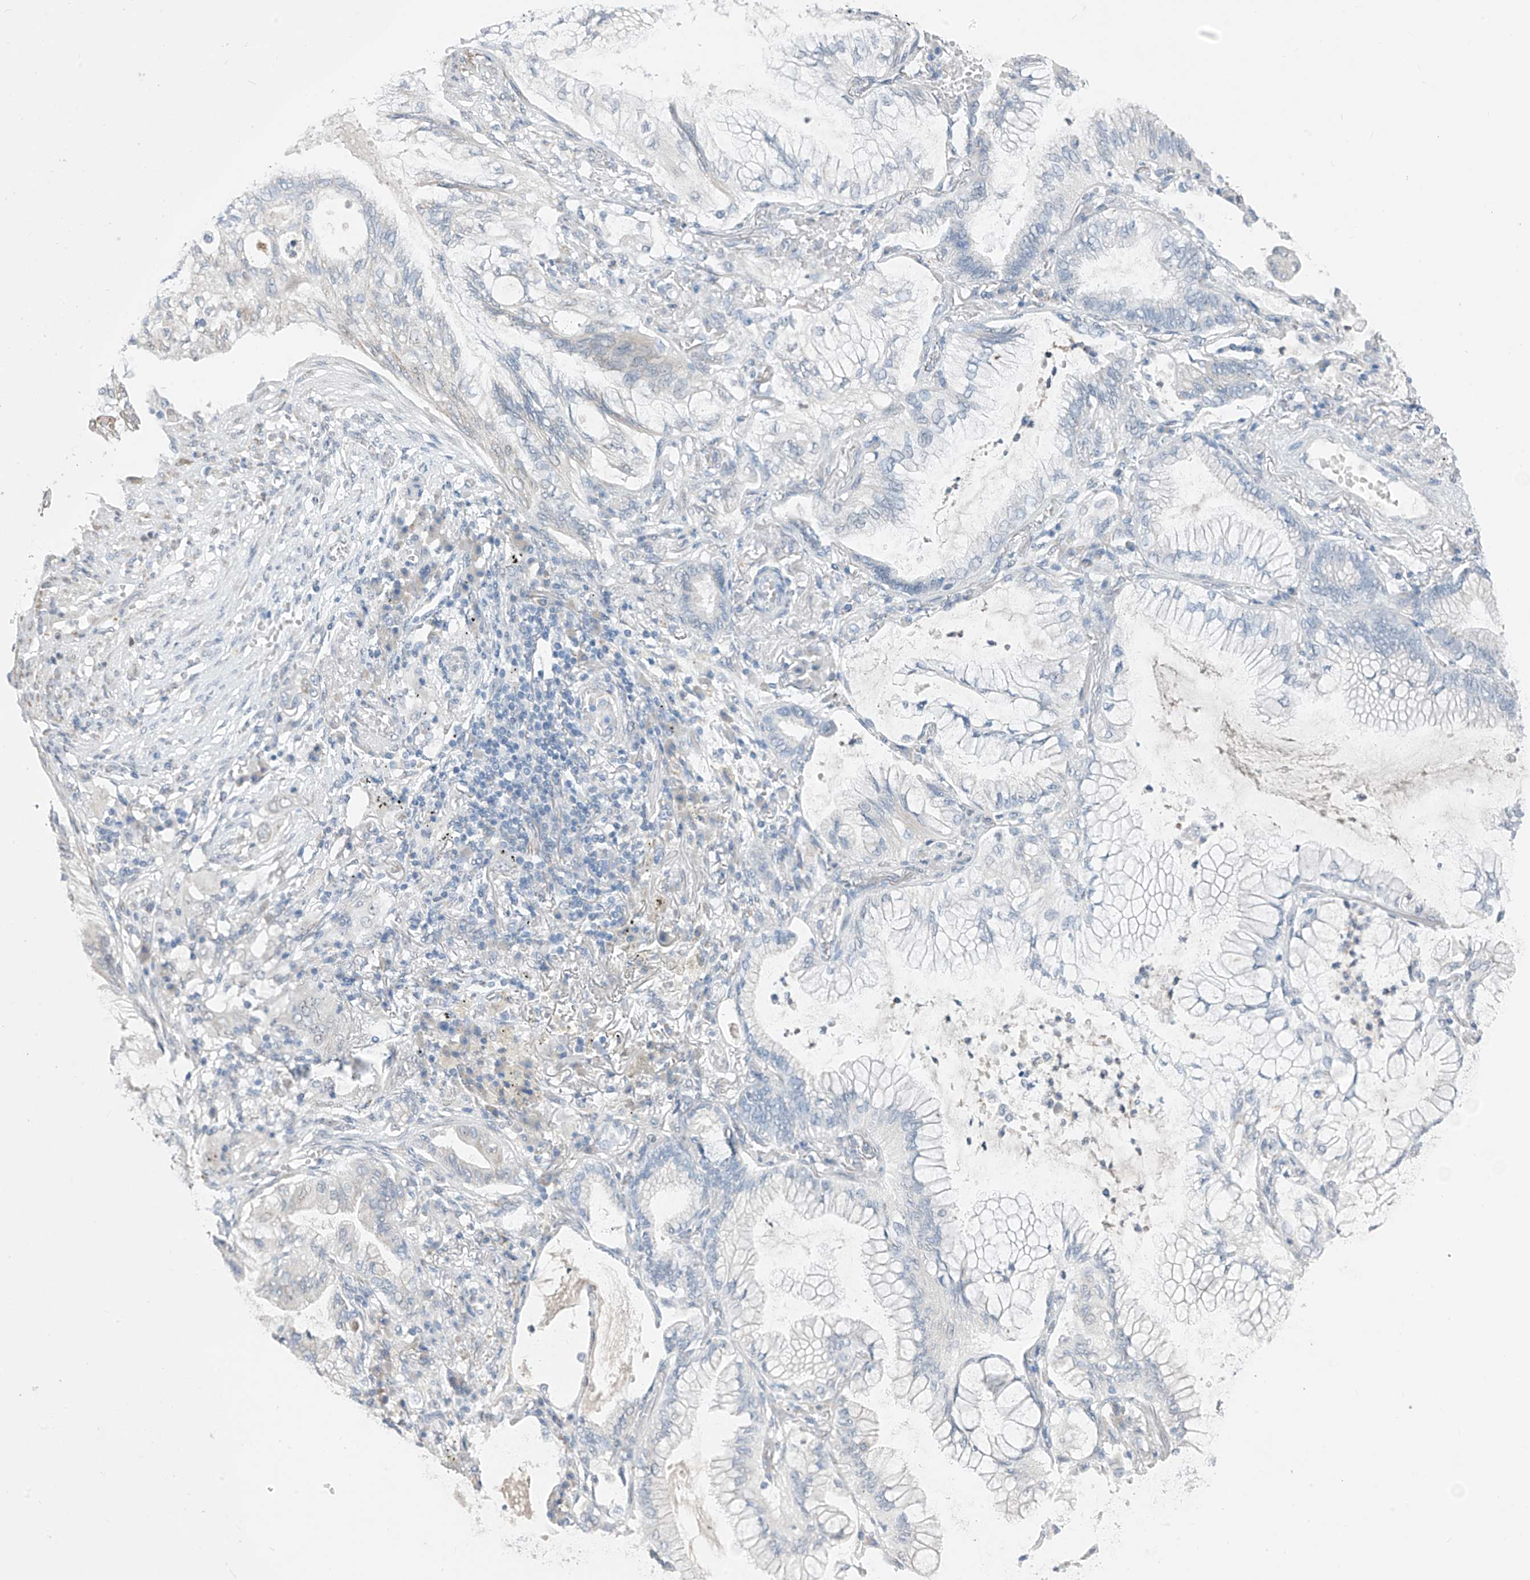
{"staining": {"intensity": "negative", "quantity": "none", "location": "none"}, "tissue": "lung cancer", "cell_type": "Tumor cells", "image_type": "cancer", "snomed": [{"axis": "morphology", "description": "Adenocarcinoma, NOS"}, {"axis": "topography", "description": "Lung"}], "caption": "Tumor cells are negative for protein expression in human lung cancer. (DAB (3,3'-diaminobenzidine) immunohistochemistry with hematoxylin counter stain).", "gene": "CYP4V2", "patient": {"sex": "female", "age": 70}}